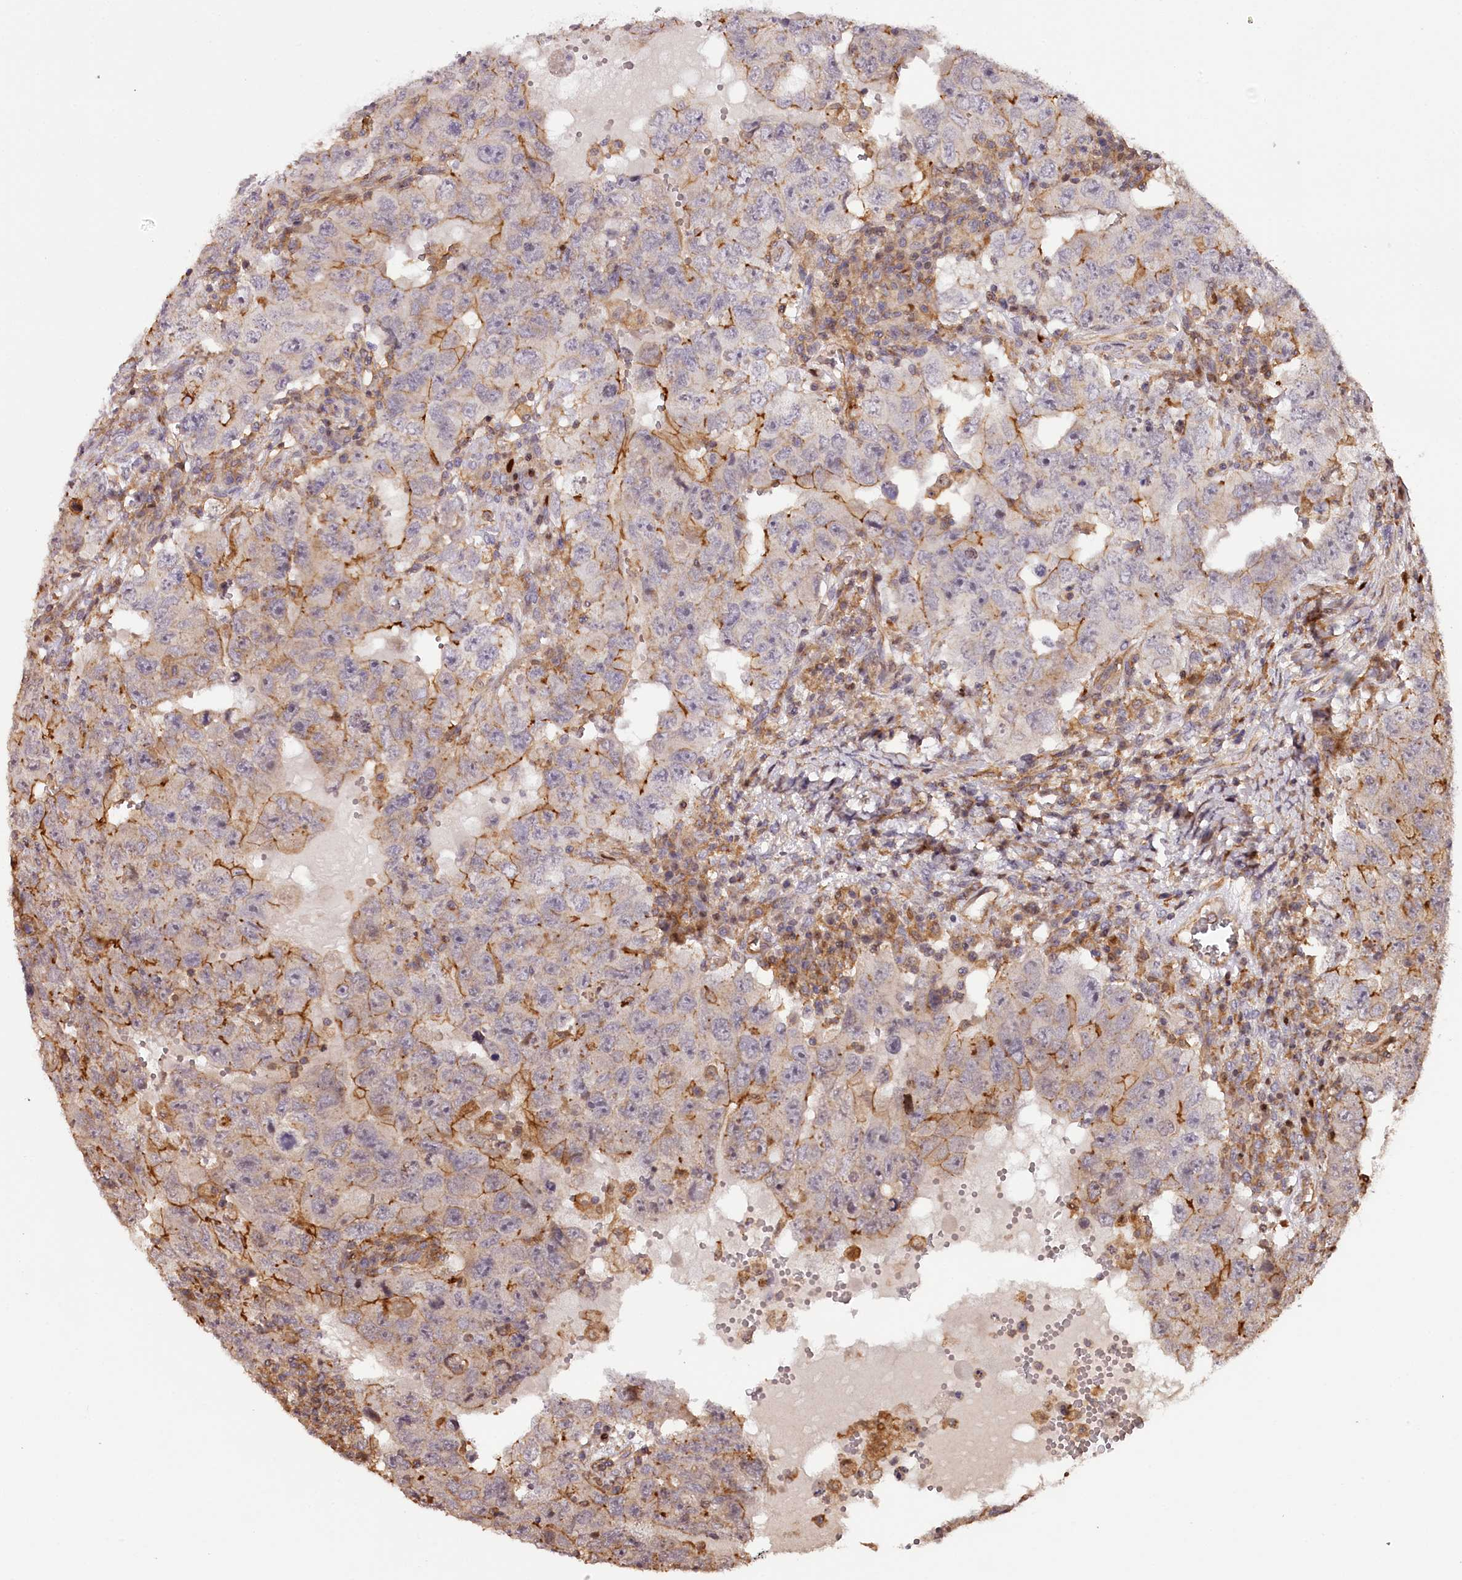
{"staining": {"intensity": "moderate", "quantity": "25%-75%", "location": "cytoplasmic/membranous"}, "tissue": "testis cancer", "cell_type": "Tumor cells", "image_type": "cancer", "snomed": [{"axis": "morphology", "description": "Carcinoma, Embryonal, NOS"}, {"axis": "topography", "description": "Testis"}], "caption": "Immunohistochemical staining of human testis embryonal carcinoma exhibits medium levels of moderate cytoplasmic/membranous staining in about 25%-75% of tumor cells.", "gene": "KIF14", "patient": {"sex": "male", "age": 26}}